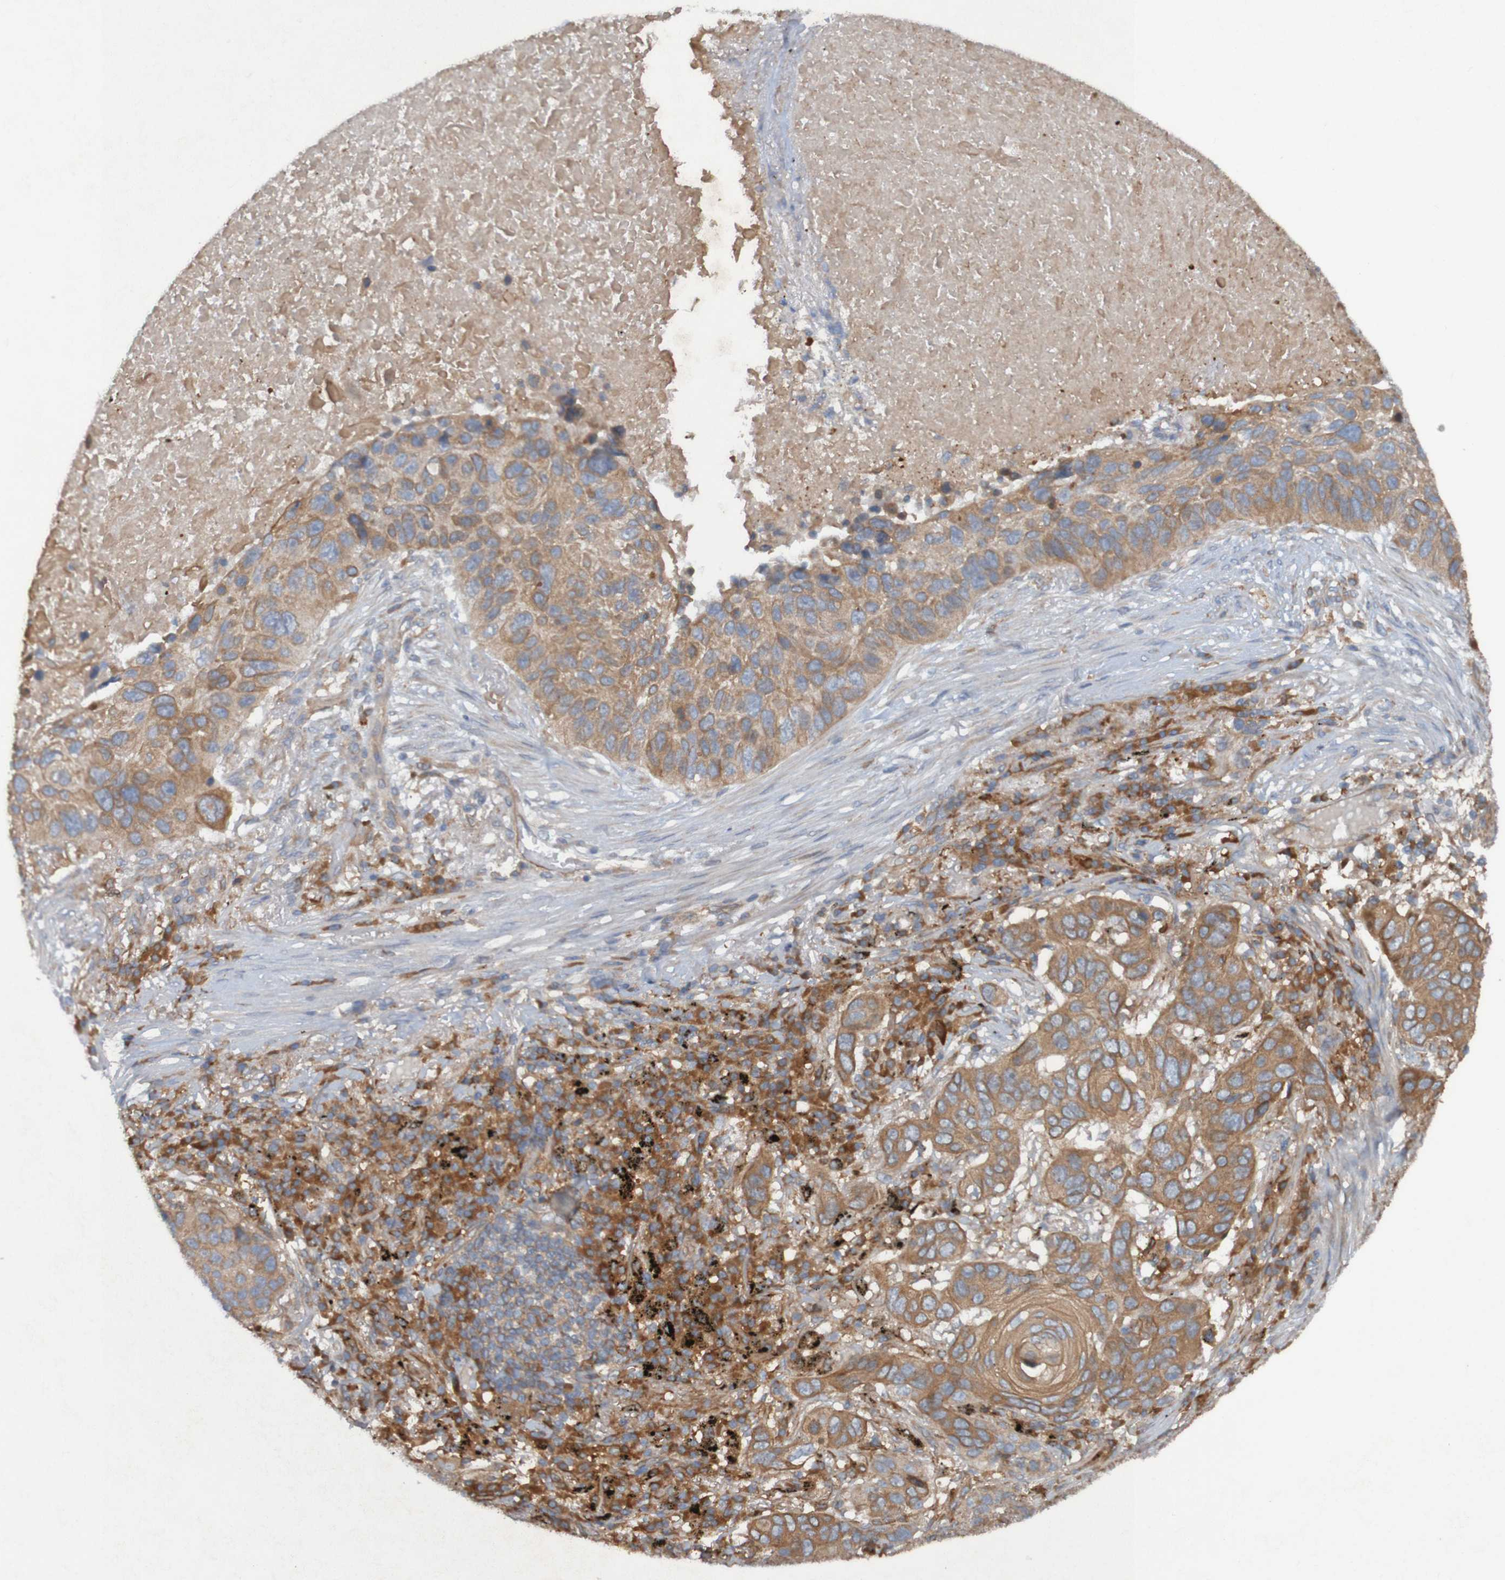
{"staining": {"intensity": "moderate", "quantity": ">75%", "location": "cytoplasmic/membranous"}, "tissue": "lung cancer", "cell_type": "Tumor cells", "image_type": "cancer", "snomed": [{"axis": "morphology", "description": "Squamous cell carcinoma, NOS"}, {"axis": "topography", "description": "Lung"}], "caption": "Squamous cell carcinoma (lung) was stained to show a protein in brown. There is medium levels of moderate cytoplasmic/membranous staining in approximately >75% of tumor cells.", "gene": "DNAJC4", "patient": {"sex": "male", "age": 57}}